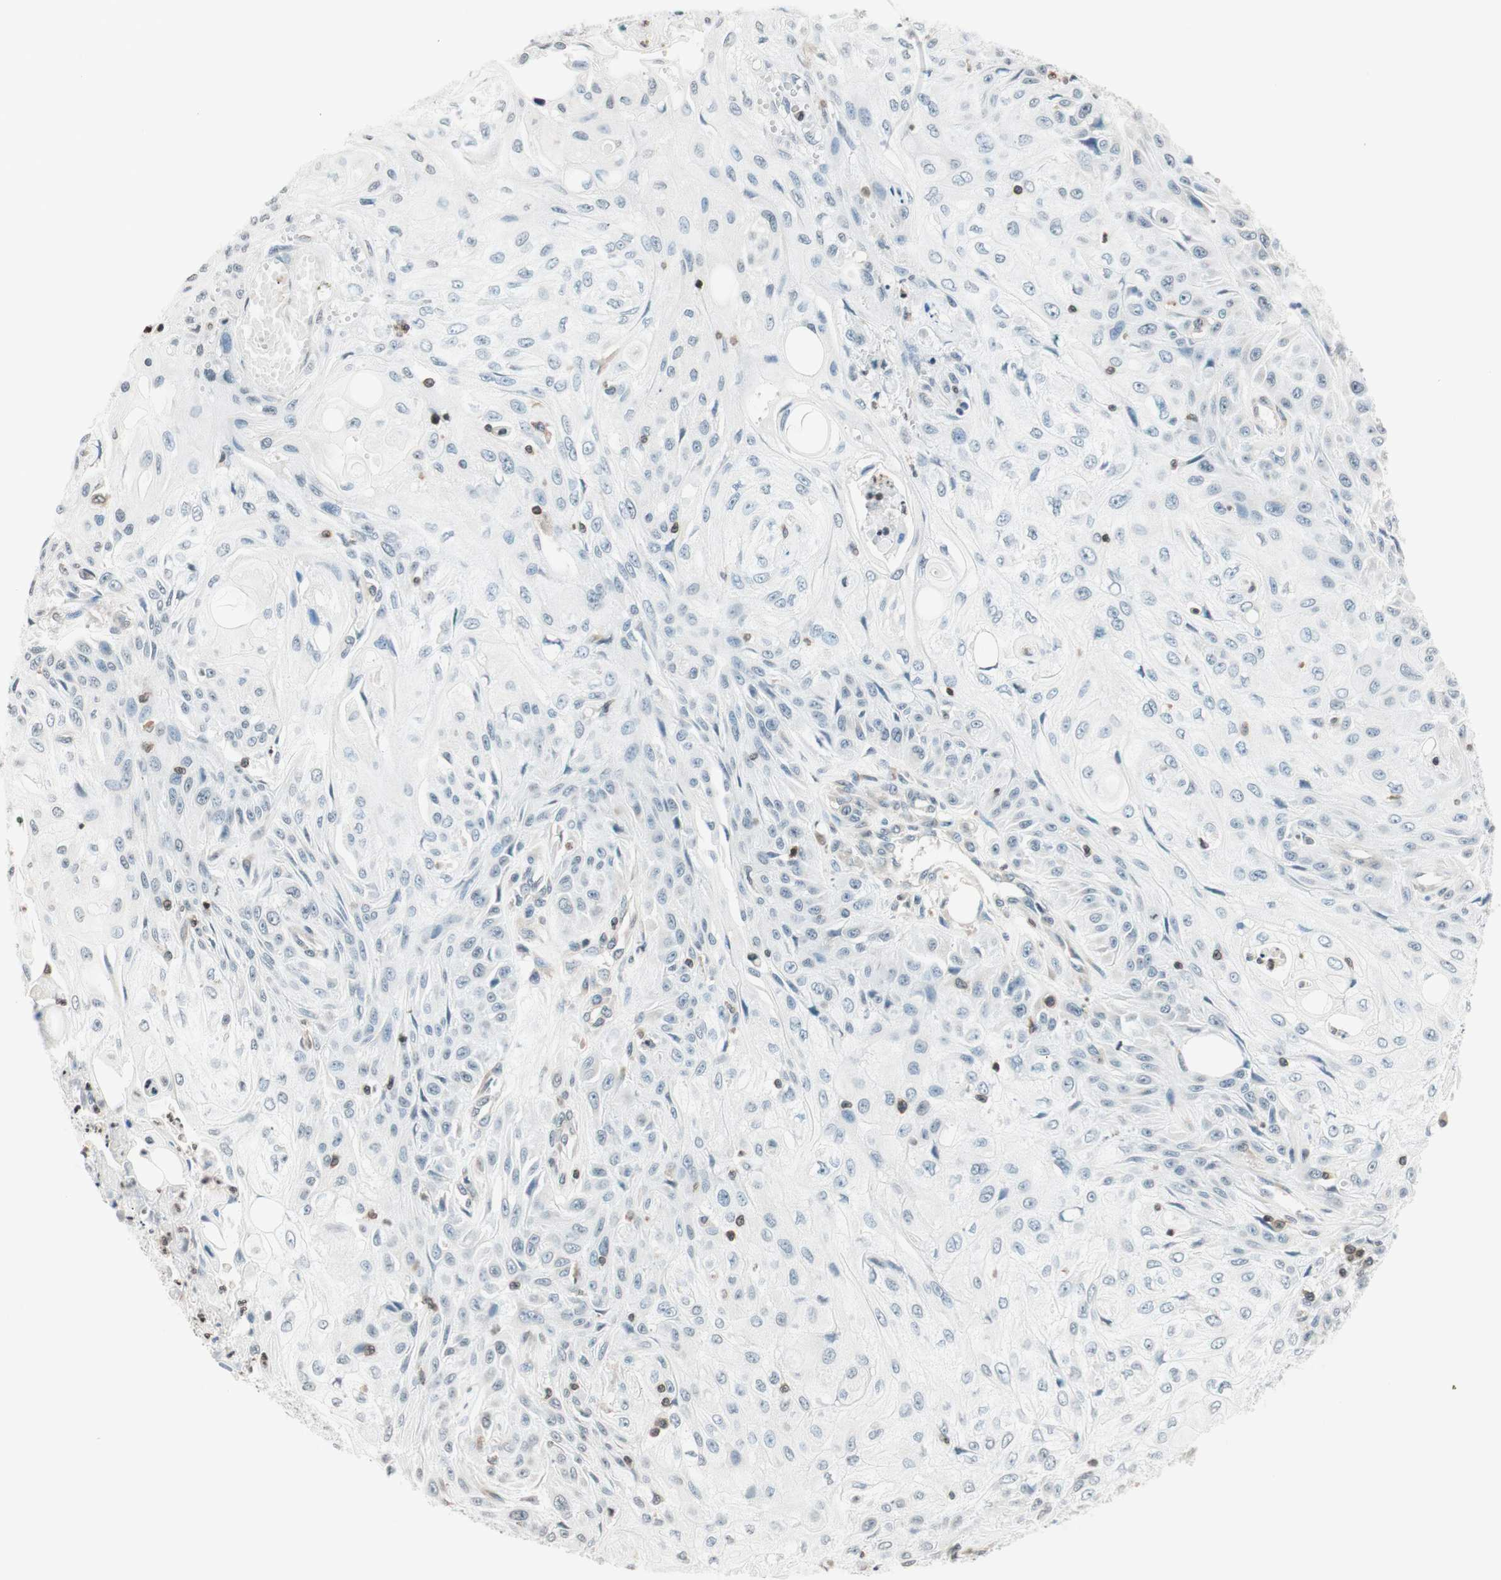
{"staining": {"intensity": "negative", "quantity": "none", "location": "none"}, "tissue": "skin cancer", "cell_type": "Tumor cells", "image_type": "cancer", "snomed": [{"axis": "morphology", "description": "Squamous cell carcinoma, NOS"}, {"axis": "topography", "description": "Skin"}], "caption": "An immunohistochemistry (IHC) histopathology image of skin squamous cell carcinoma is shown. There is no staining in tumor cells of skin squamous cell carcinoma. (DAB immunohistochemistry visualized using brightfield microscopy, high magnification).", "gene": "WIPF1", "patient": {"sex": "male", "age": 75}}